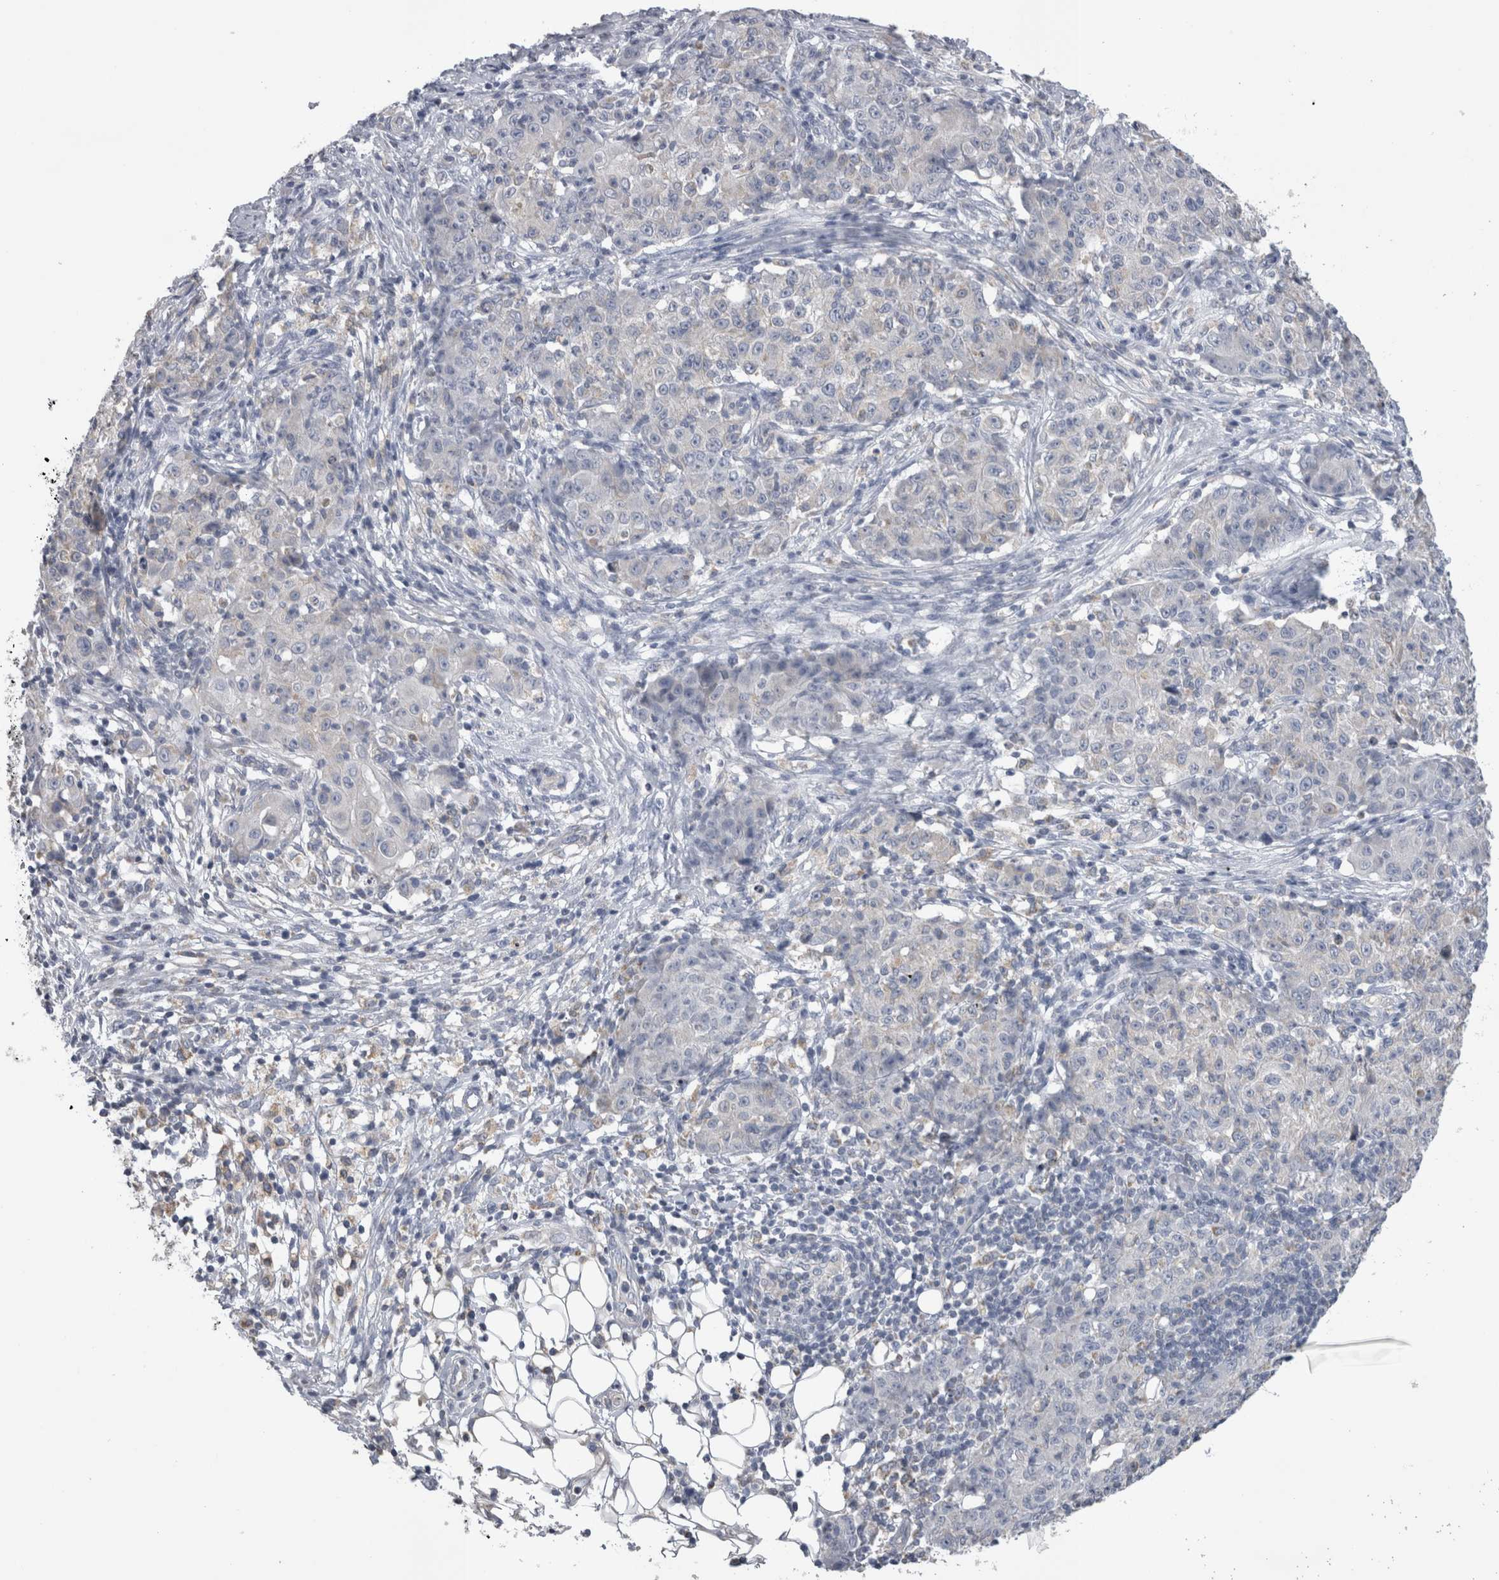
{"staining": {"intensity": "negative", "quantity": "none", "location": "none"}, "tissue": "ovarian cancer", "cell_type": "Tumor cells", "image_type": "cancer", "snomed": [{"axis": "morphology", "description": "Carcinoma, endometroid"}, {"axis": "topography", "description": "Ovary"}], "caption": "The photomicrograph displays no significant staining in tumor cells of ovarian endometroid carcinoma.", "gene": "DHRS4", "patient": {"sex": "female", "age": 42}}